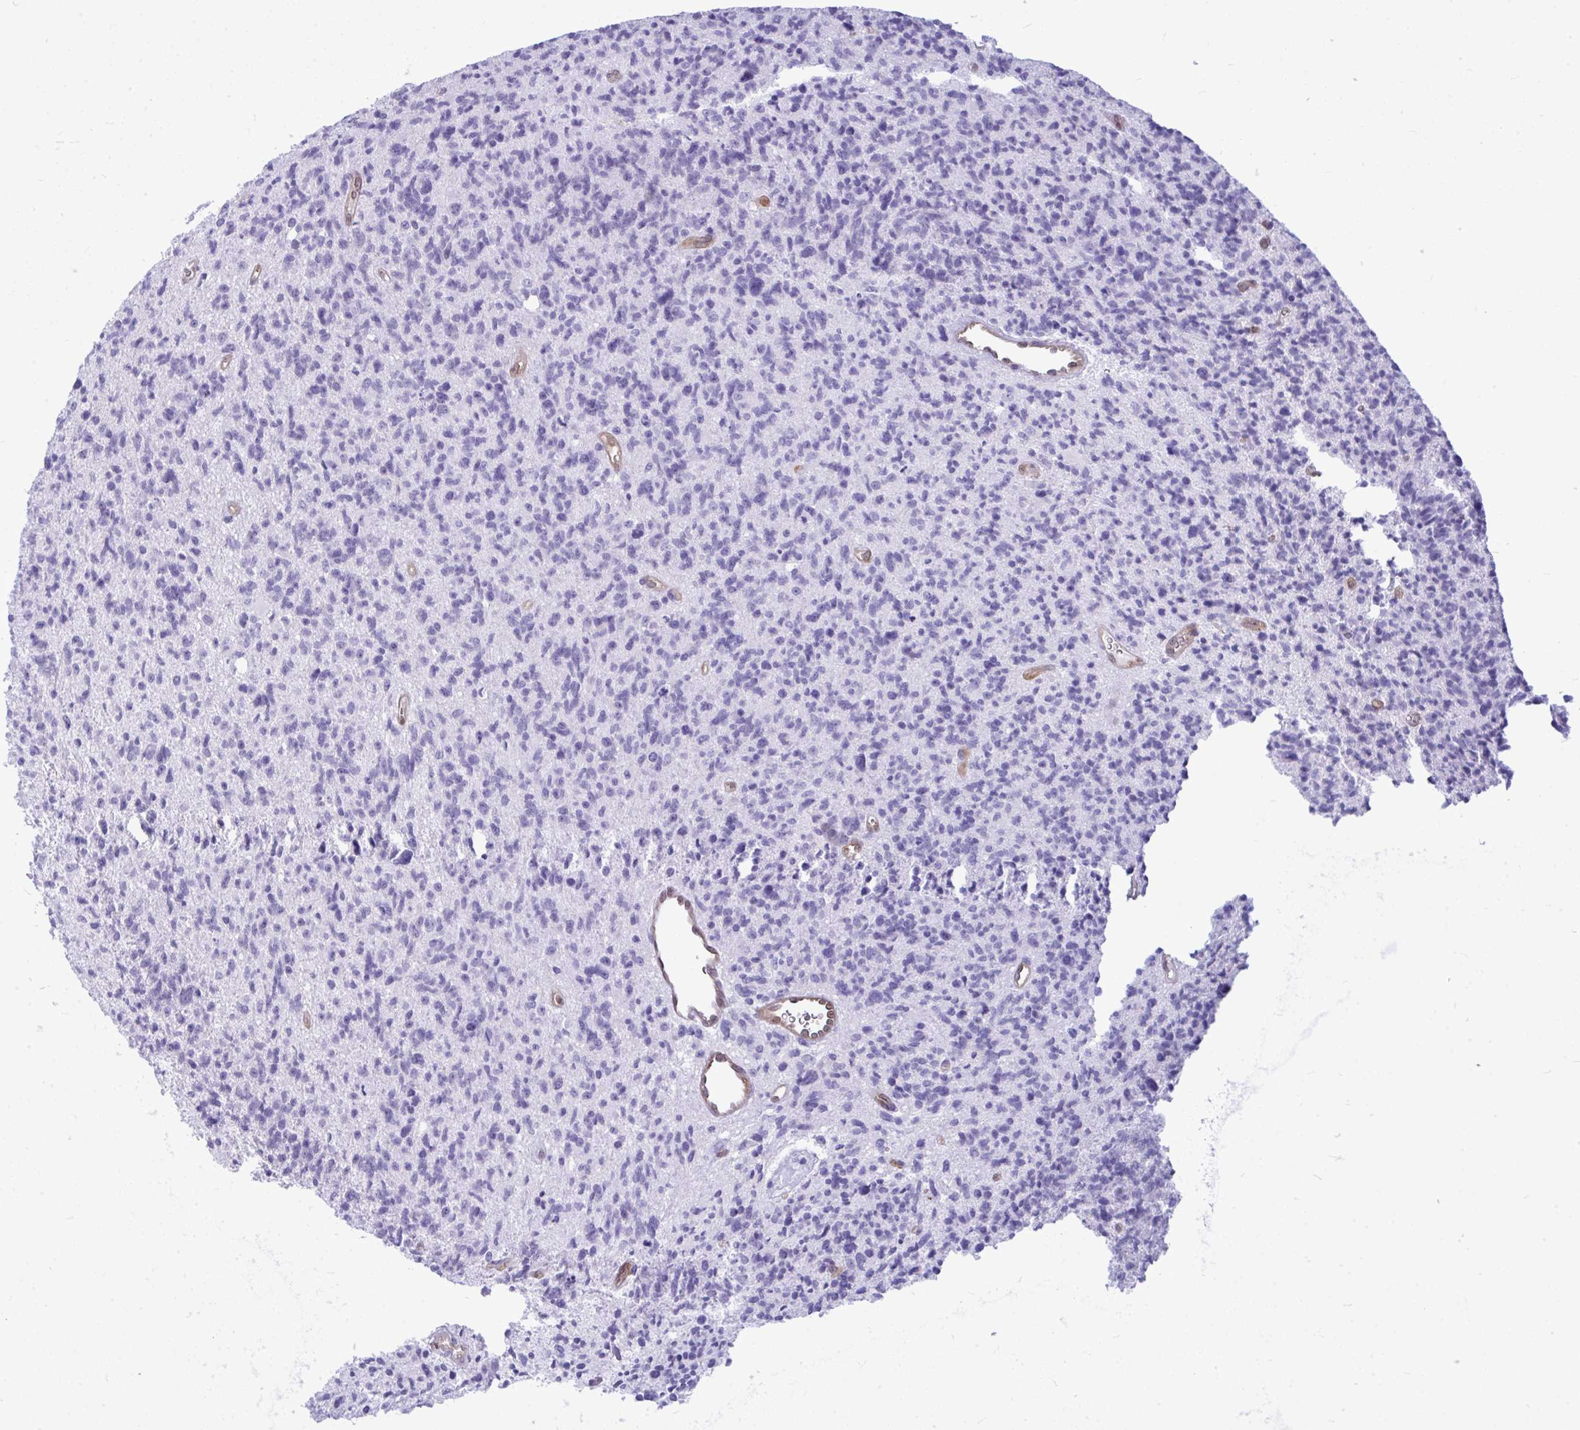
{"staining": {"intensity": "negative", "quantity": "none", "location": "none"}, "tissue": "glioma", "cell_type": "Tumor cells", "image_type": "cancer", "snomed": [{"axis": "morphology", "description": "Glioma, malignant, High grade"}, {"axis": "topography", "description": "Brain"}], "caption": "Immunohistochemistry photomicrograph of human malignant high-grade glioma stained for a protein (brown), which displays no staining in tumor cells. The staining is performed using DAB brown chromogen with nuclei counter-stained in using hematoxylin.", "gene": "LIMS2", "patient": {"sex": "male", "age": 29}}